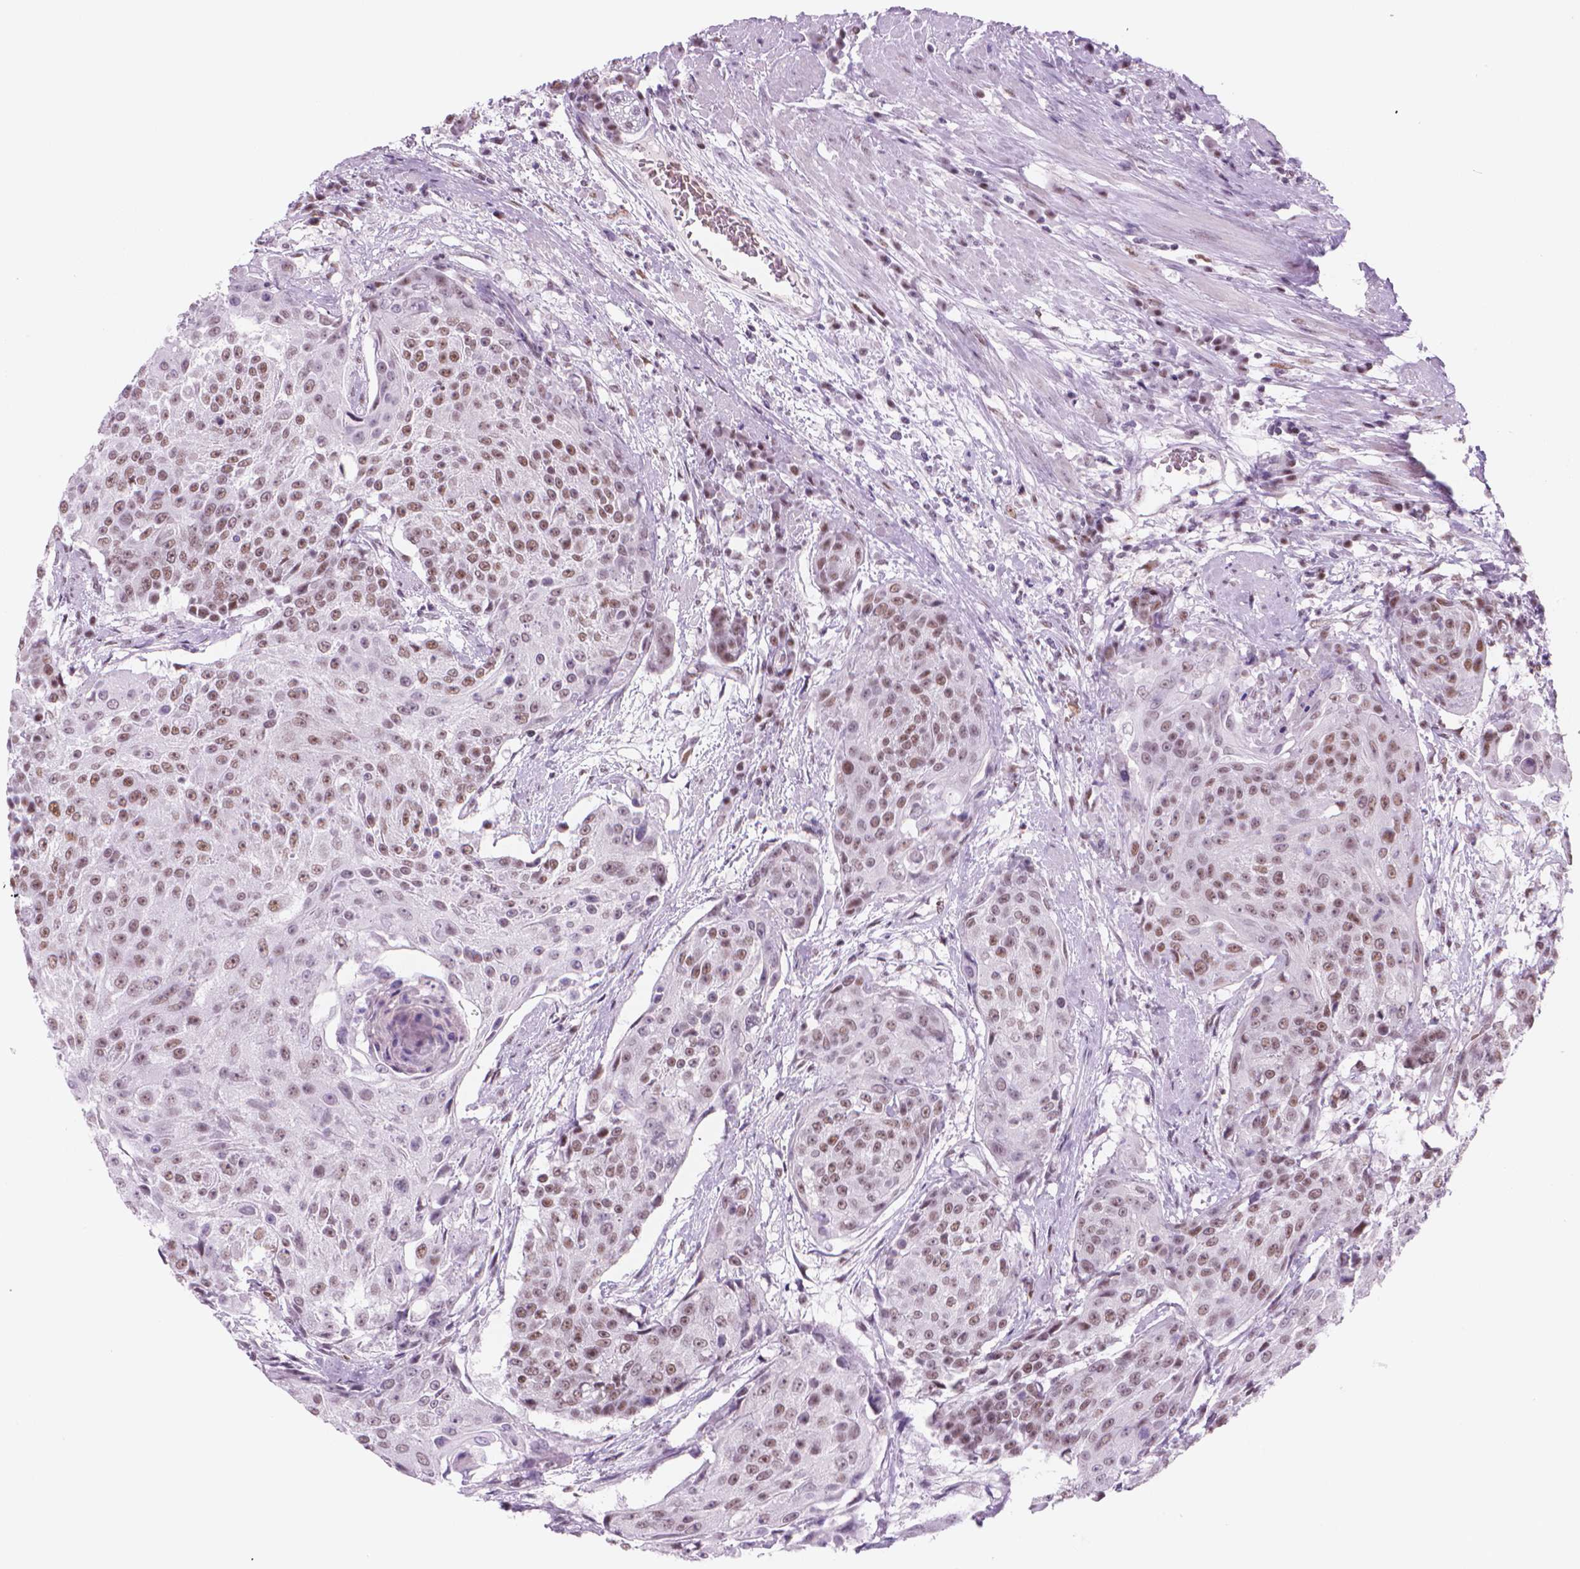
{"staining": {"intensity": "moderate", "quantity": ">75%", "location": "nuclear"}, "tissue": "urothelial cancer", "cell_type": "Tumor cells", "image_type": "cancer", "snomed": [{"axis": "morphology", "description": "Urothelial carcinoma, High grade"}, {"axis": "topography", "description": "Urinary bladder"}], "caption": "A brown stain highlights moderate nuclear expression of a protein in human high-grade urothelial carcinoma tumor cells.", "gene": "POLR3D", "patient": {"sex": "female", "age": 63}}